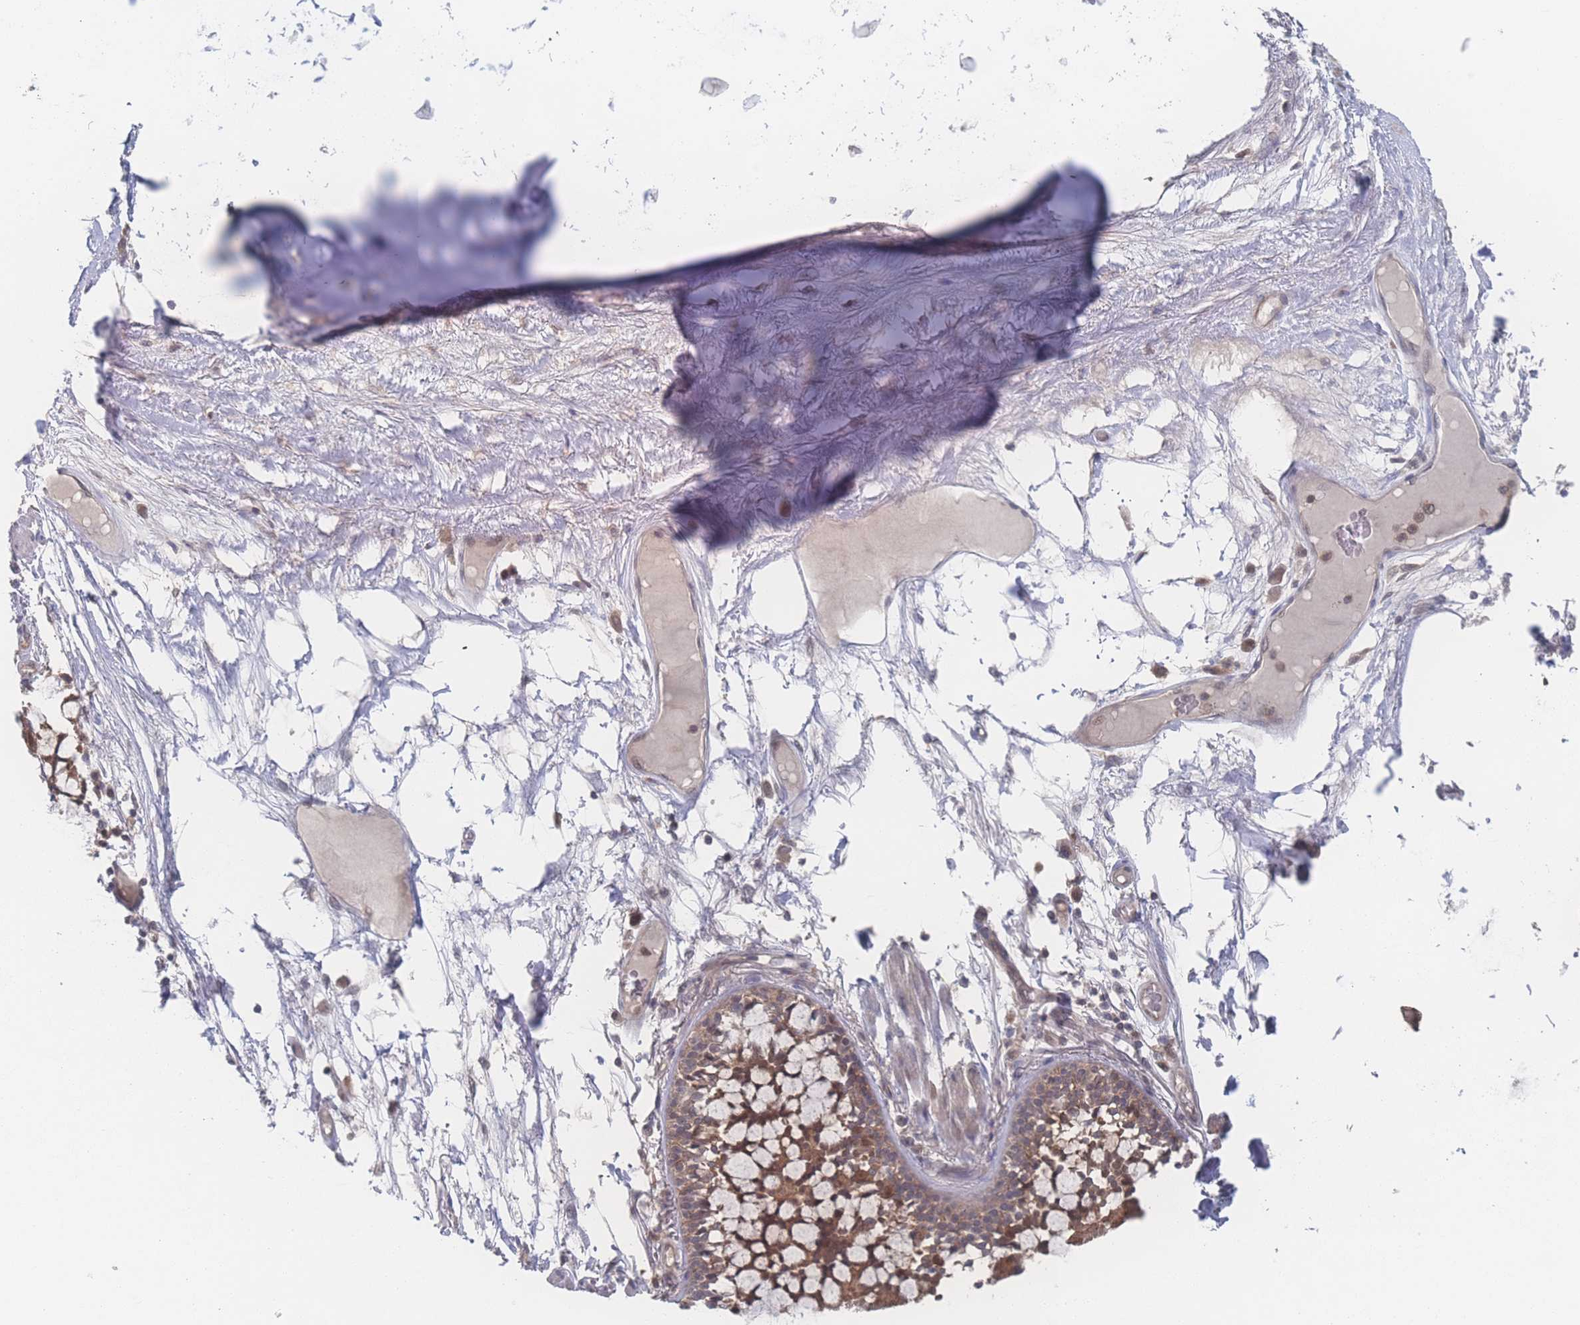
{"staining": {"intensity": "moderate", "quantity": ">75%", "location": "cytoplasmic/membranous"}, "tissue": "bronchus", "cell_type": "Respiratory epithelial cells", "image_type": "normal", "snomed": [{"axis": "morphology", "description": "Normal tissue, NOS"}, {"axis": "topography", "description": "Bronchus"}], "caption": "Immunohistochemical staining of normal human bronchus reveals >75% levels of moderate cytoplasmic/membranous protein positivity in approximately >75% of respiratory epithelial cells.", "gene": "NBEAL1", "patient": {"sex": "male", "age": 70}}